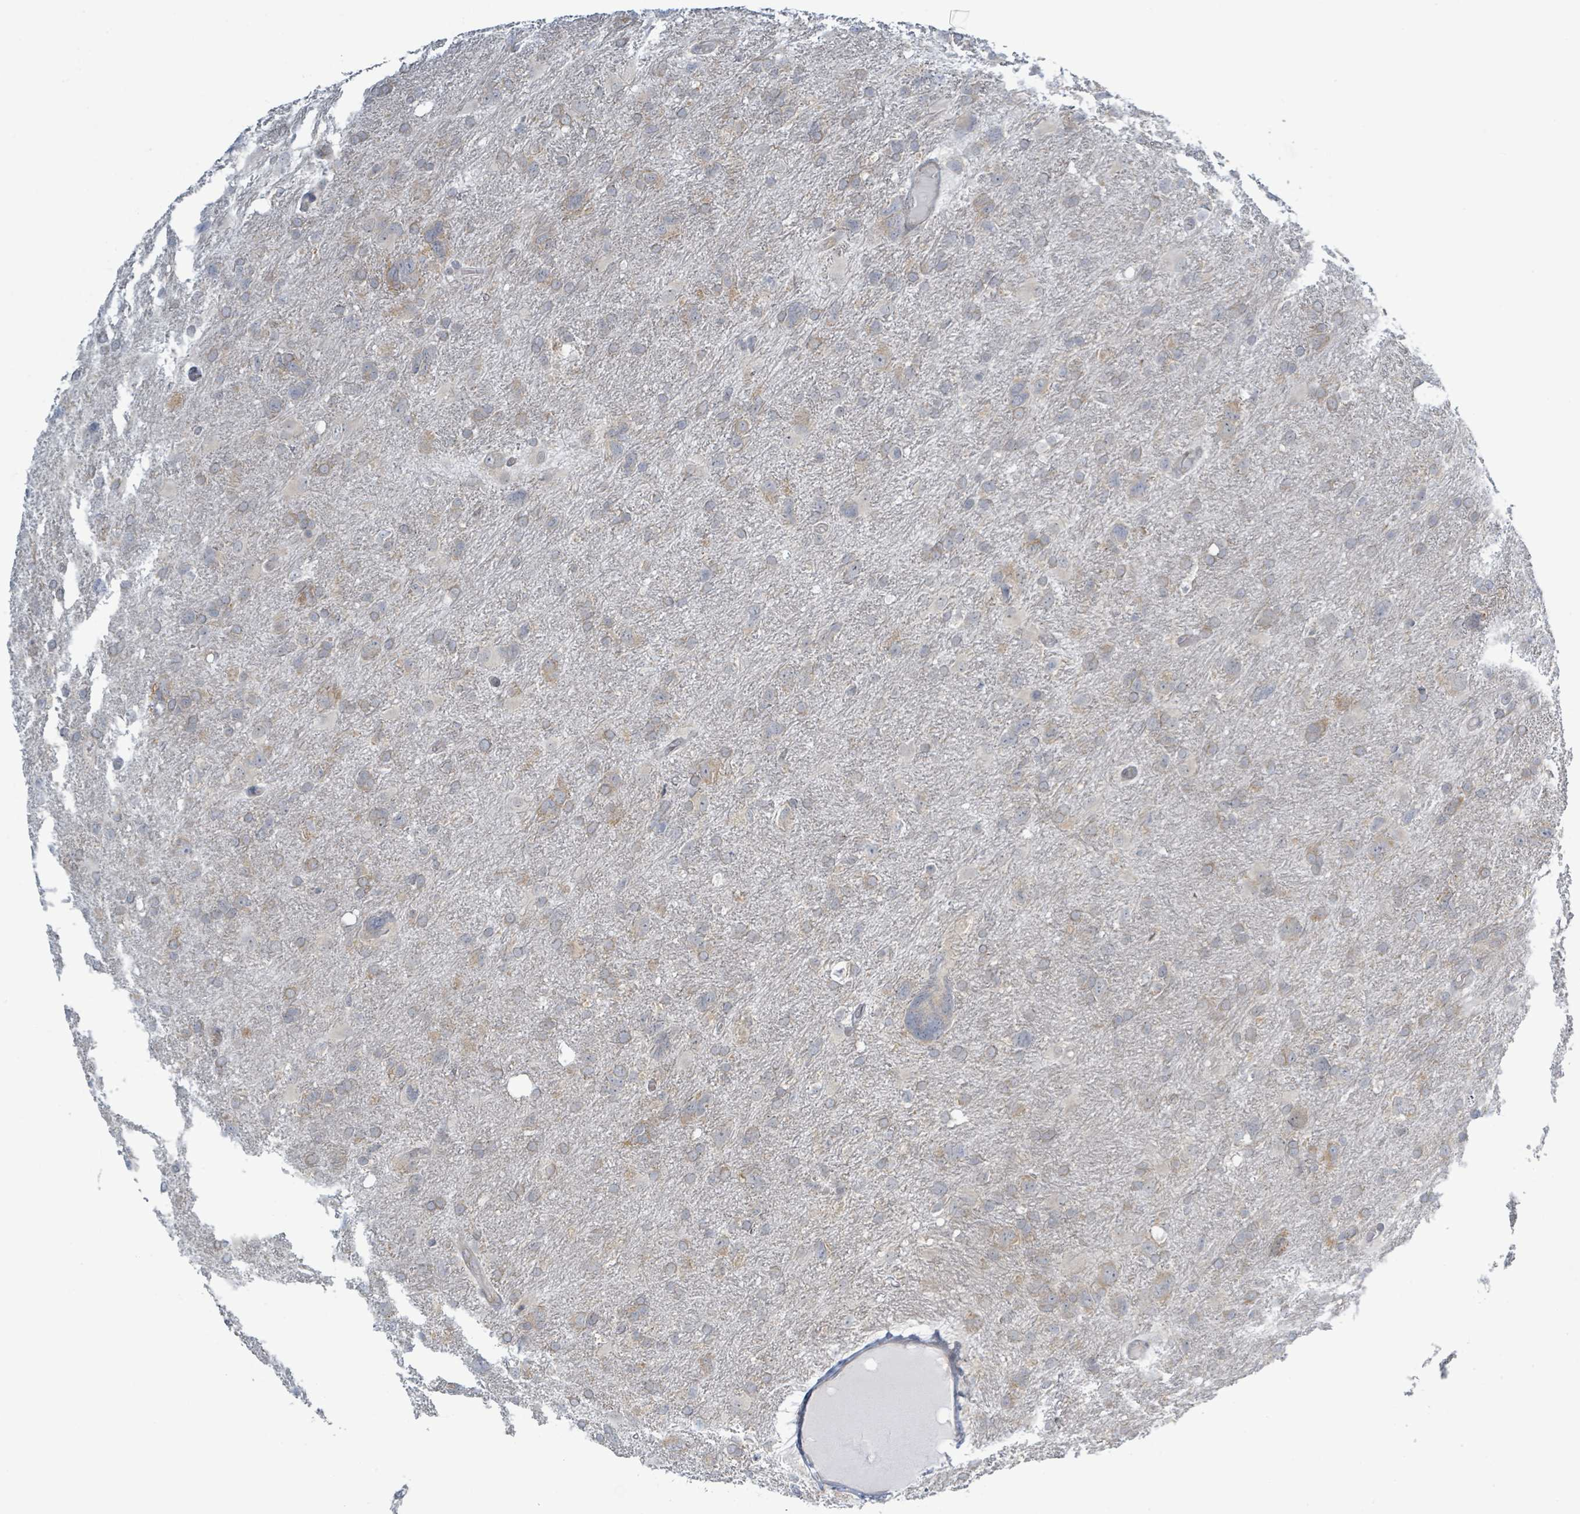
{"staining": {"intensity": "weak", "quantity": "25%-75%", "location": "cytoplasmic/membranous"}, "tissue": "glioma", "cell_type": "Tumor cells", "image_type": "cancer", "snomed": [{"axis": "morphology", "description": "Glioma, malignant, High grade"}, {"axis": "topography", "description": "Brain"}], "caption": "Human malignant glioma (high-grade) stained with a protein marker demonstrates weak staining in tumor cells.", "gene": "RPL32", "patient": {"sex": "male", "age": 61}}